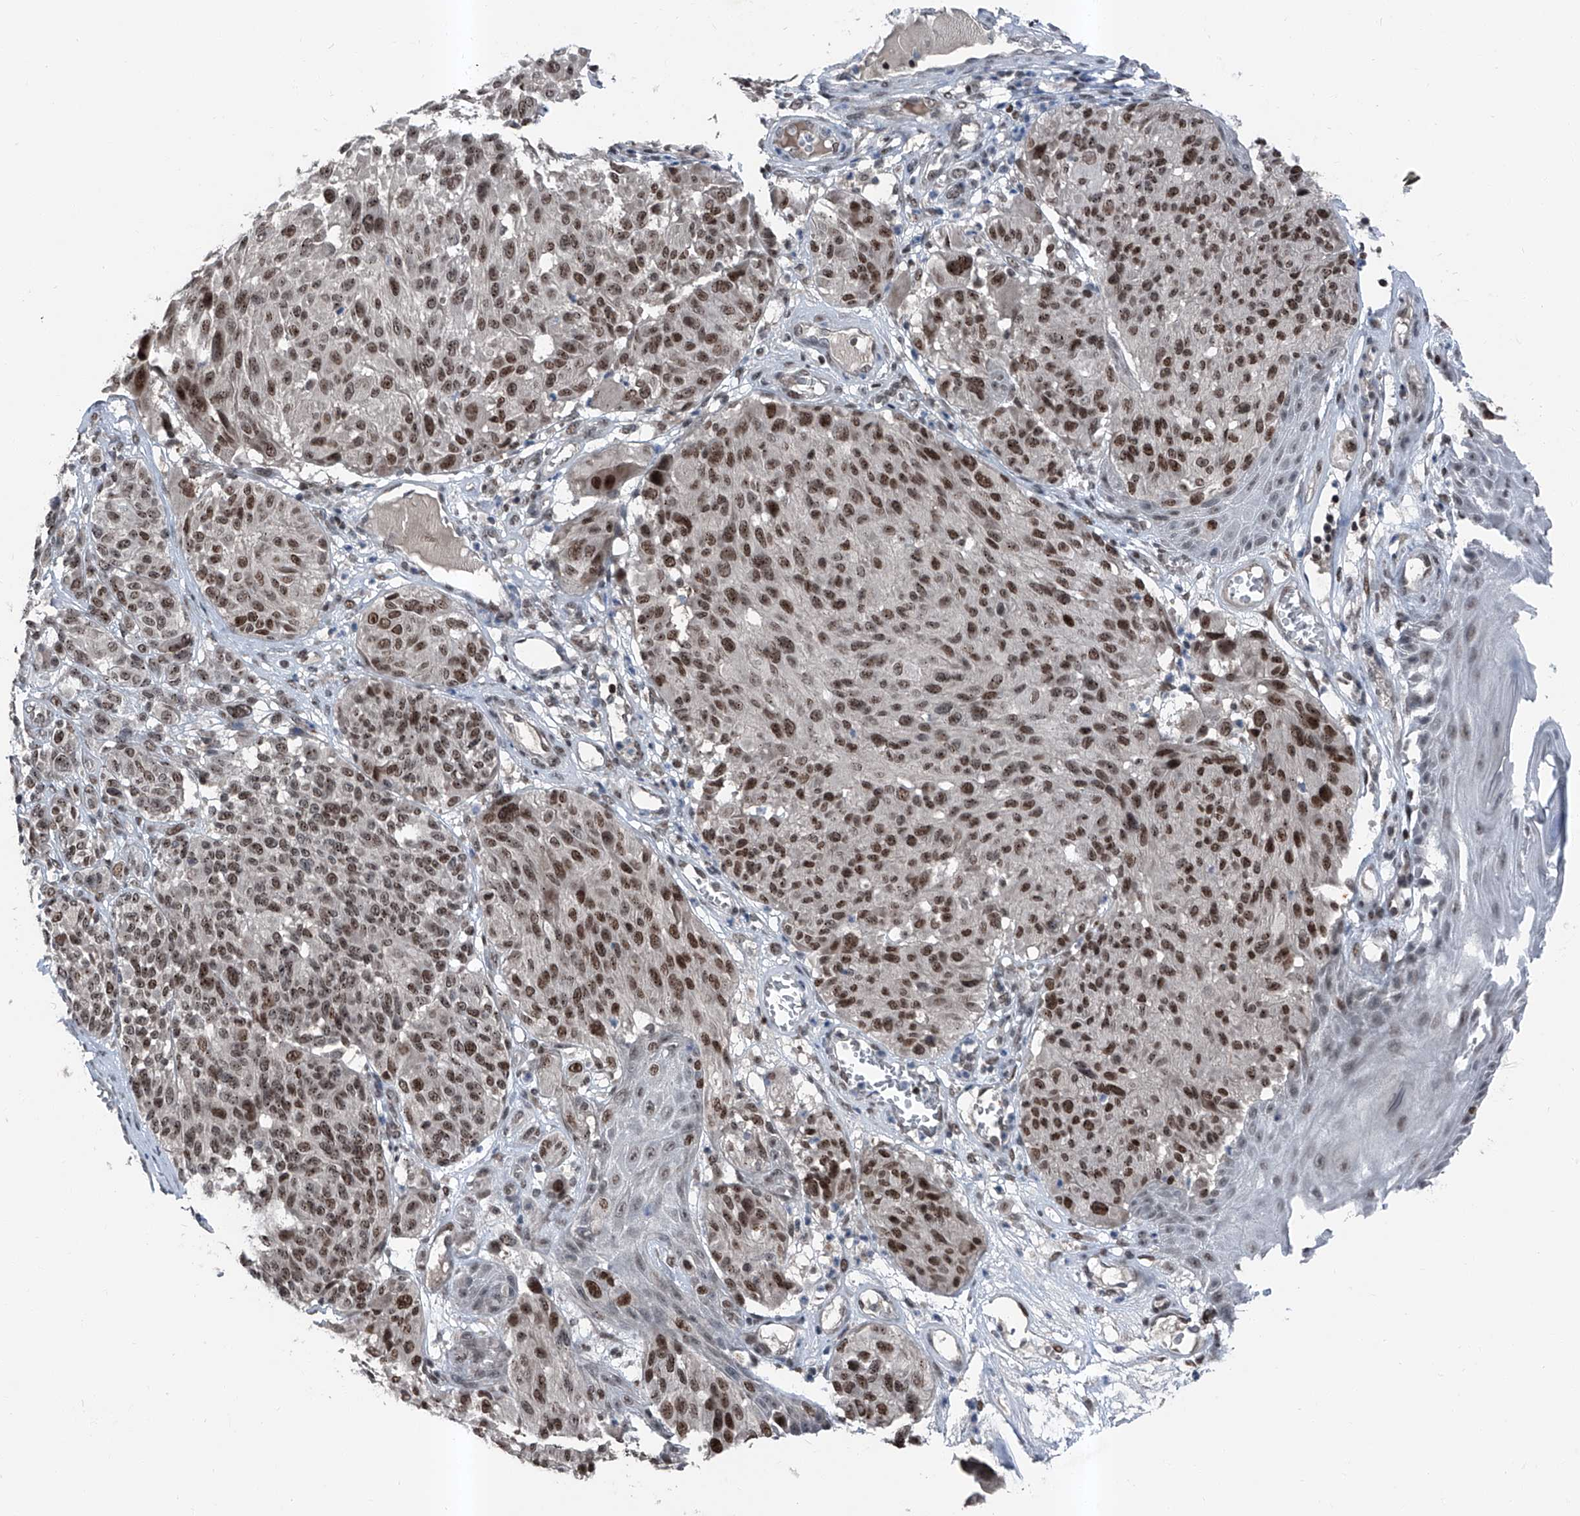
{"staining": {"intensity": "moderate", "quantity": ">75%", "location": "nuclear"}, "tissue": "melanoma", "cell_type": "Tumor cells", "image_type": "cancer", "snomed": [{"axis": "morphology", "description": "Malignant melanoma, NOS"}, {"axis": "topography", "description": "Skin"}], "caption": "Human melanoma stained for a protein (brown) exhibits moderate nuclear positive positivity in about >75% of tumor cells.", "gene": "BMI1", "patient": {"sex": "male", "age": 83}}